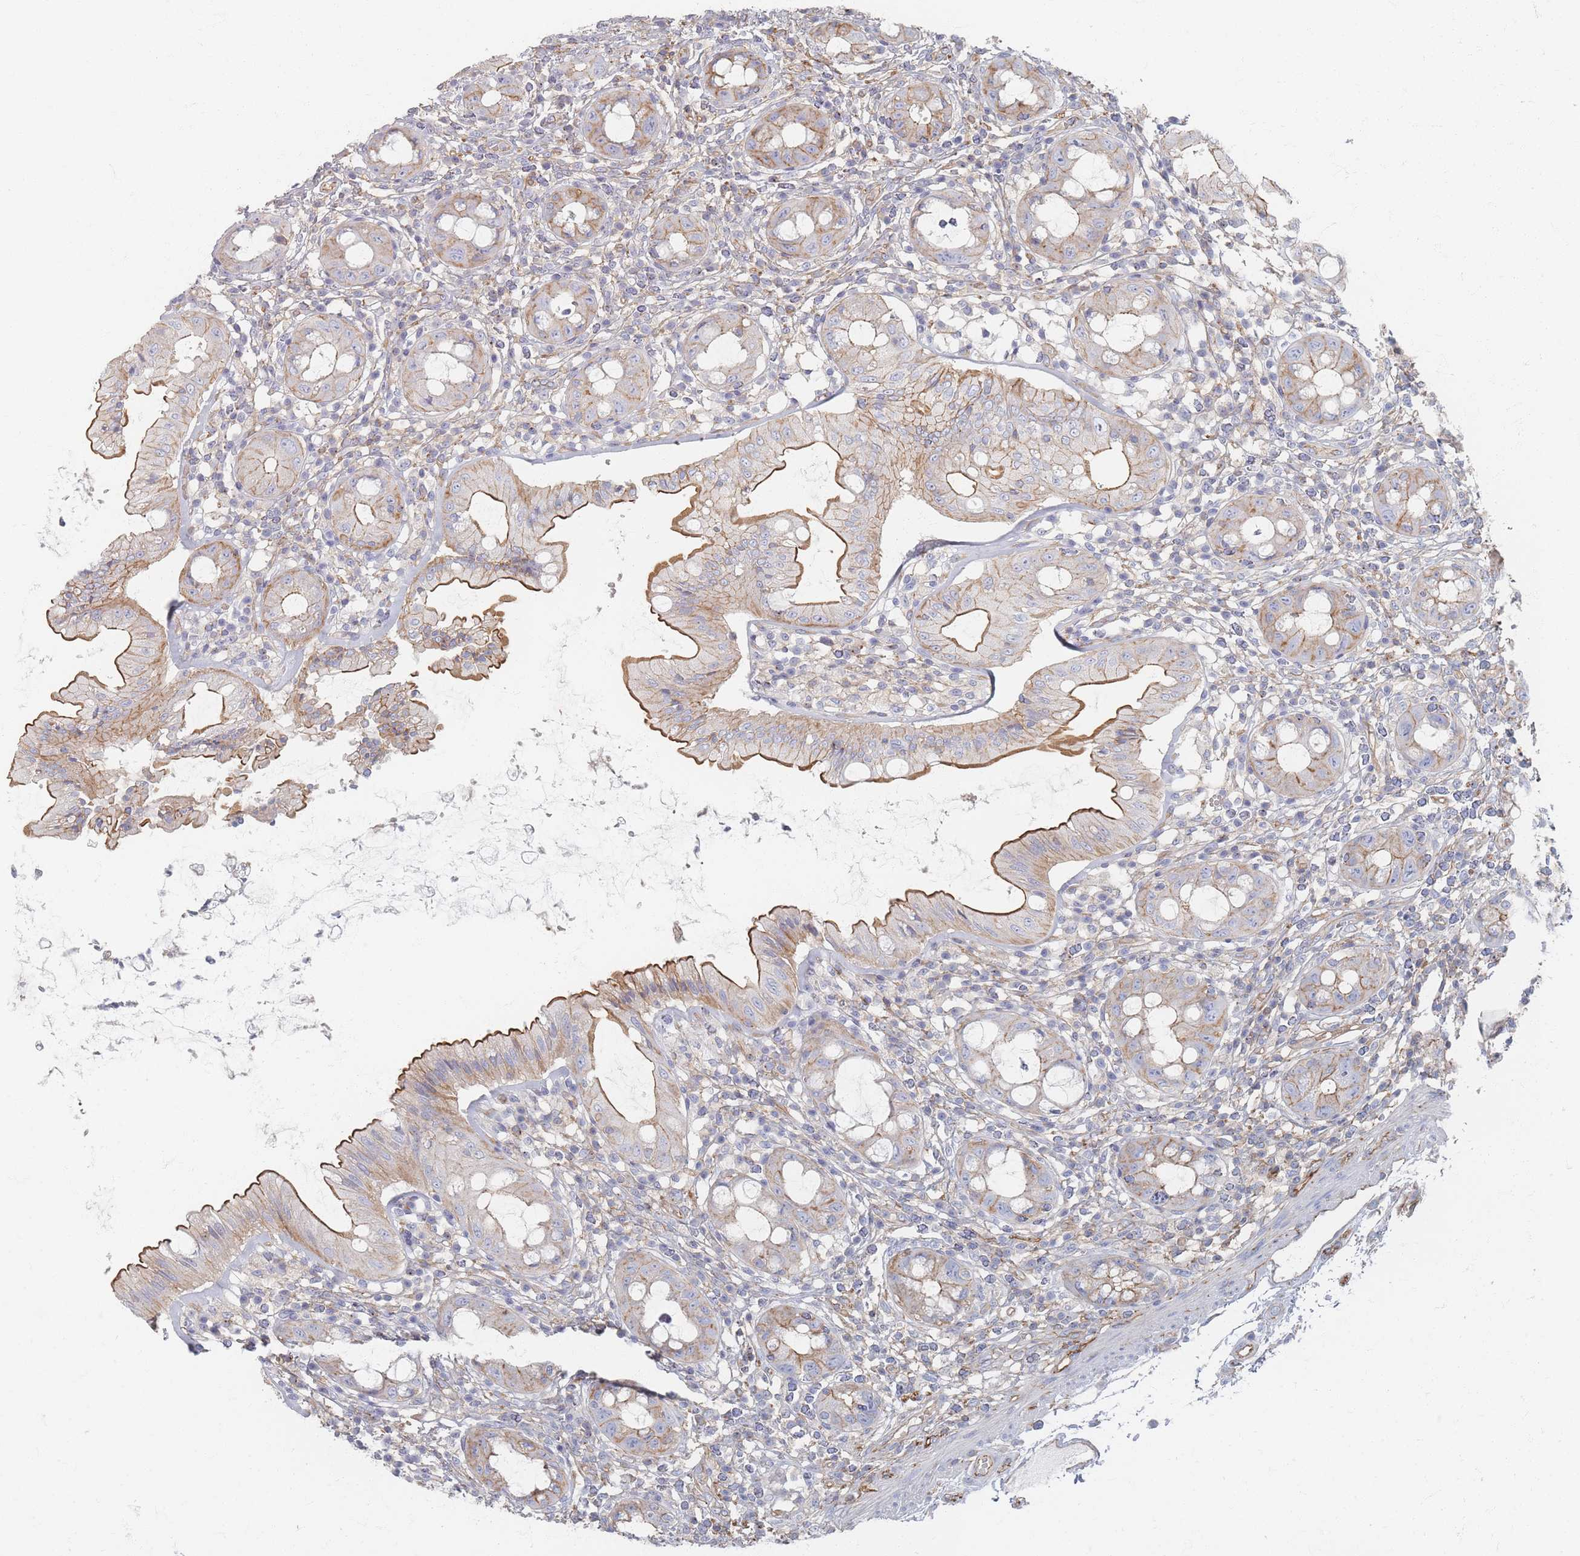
{"staining": {"intensity": "moderate", "quantity": ">75%", "location": "cytoplasmic/membranous"}, "tissue": "rectum", "cell_type": "Glandular cells", "image_type": "normal", "snomed": [{"axis": "morphology", "description": "Normal tissue, NOS"}, {"axis": "topography", "description": "Rectum"}], "caption": "Immunohistochemical staining of benign human rectum displays >75% levels of moderate cytoplasmic/membranous protein positivity in approximately >75% of glandular cells. The staining was performed using DAB (3,3'-diaminobenzidine) to visualize the protein expression in brown, while the nuclei were stained in blue with hematoxylin (Magnification: 20x).", "gene": "GNB1", "patient": {"sex": "female", "age": 57}}